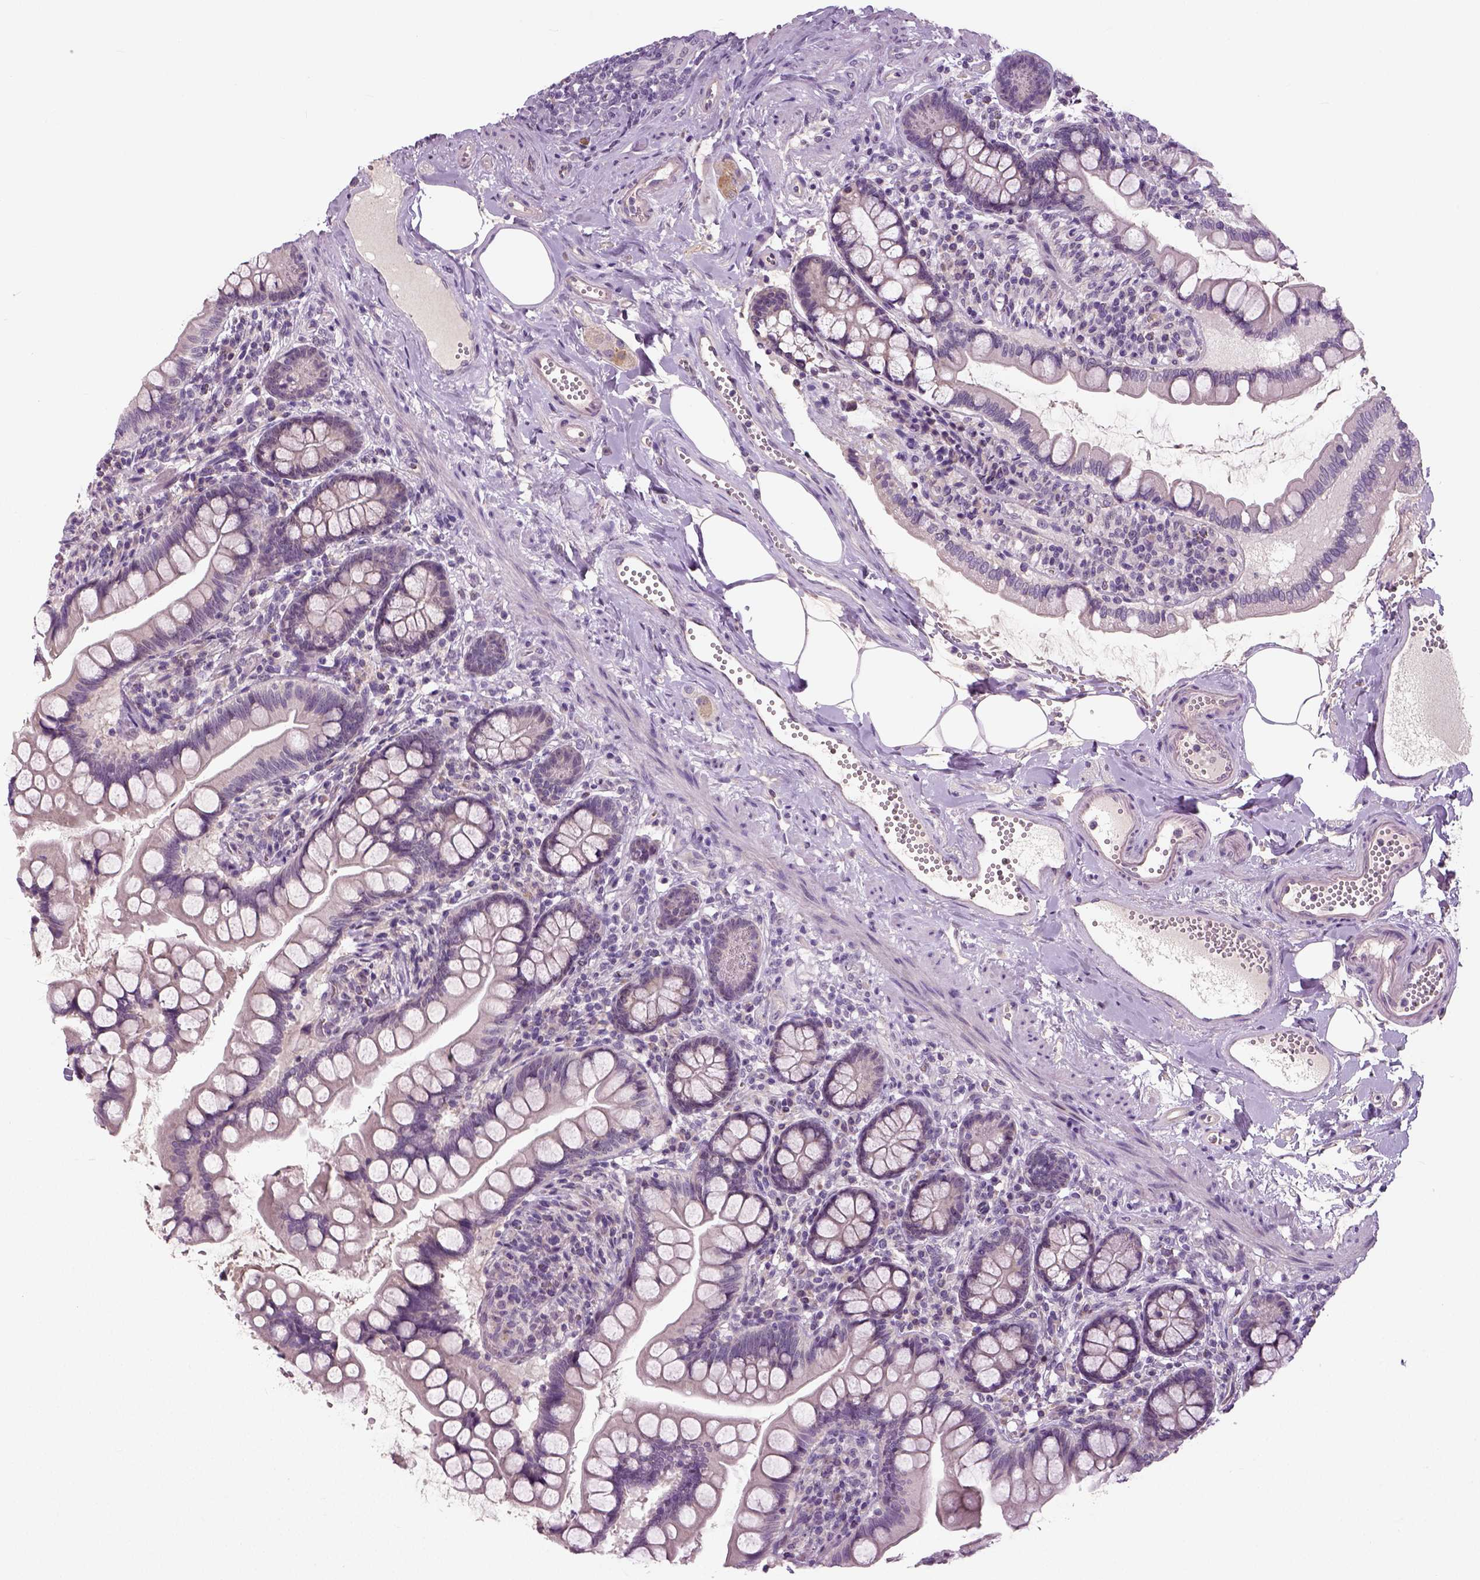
{"staining": {"intensity": "negative", "quantity": "none", "location": "none"}, "tissue": "small intestine", "cell_type": "Glandular cells", "image_type": "normal", "snomed": [{"axis": "morphology", "description": "Normal tissue, NOS"}, {"axis": "topography", "description": "Small intestine"}], "caption": "Glandular cells are negative for protein expression in unremarkable human small intestine. Nuclei are stained in blue.", "gene": "NECAB1", "patient": {"sex": "female", "age": 56}}